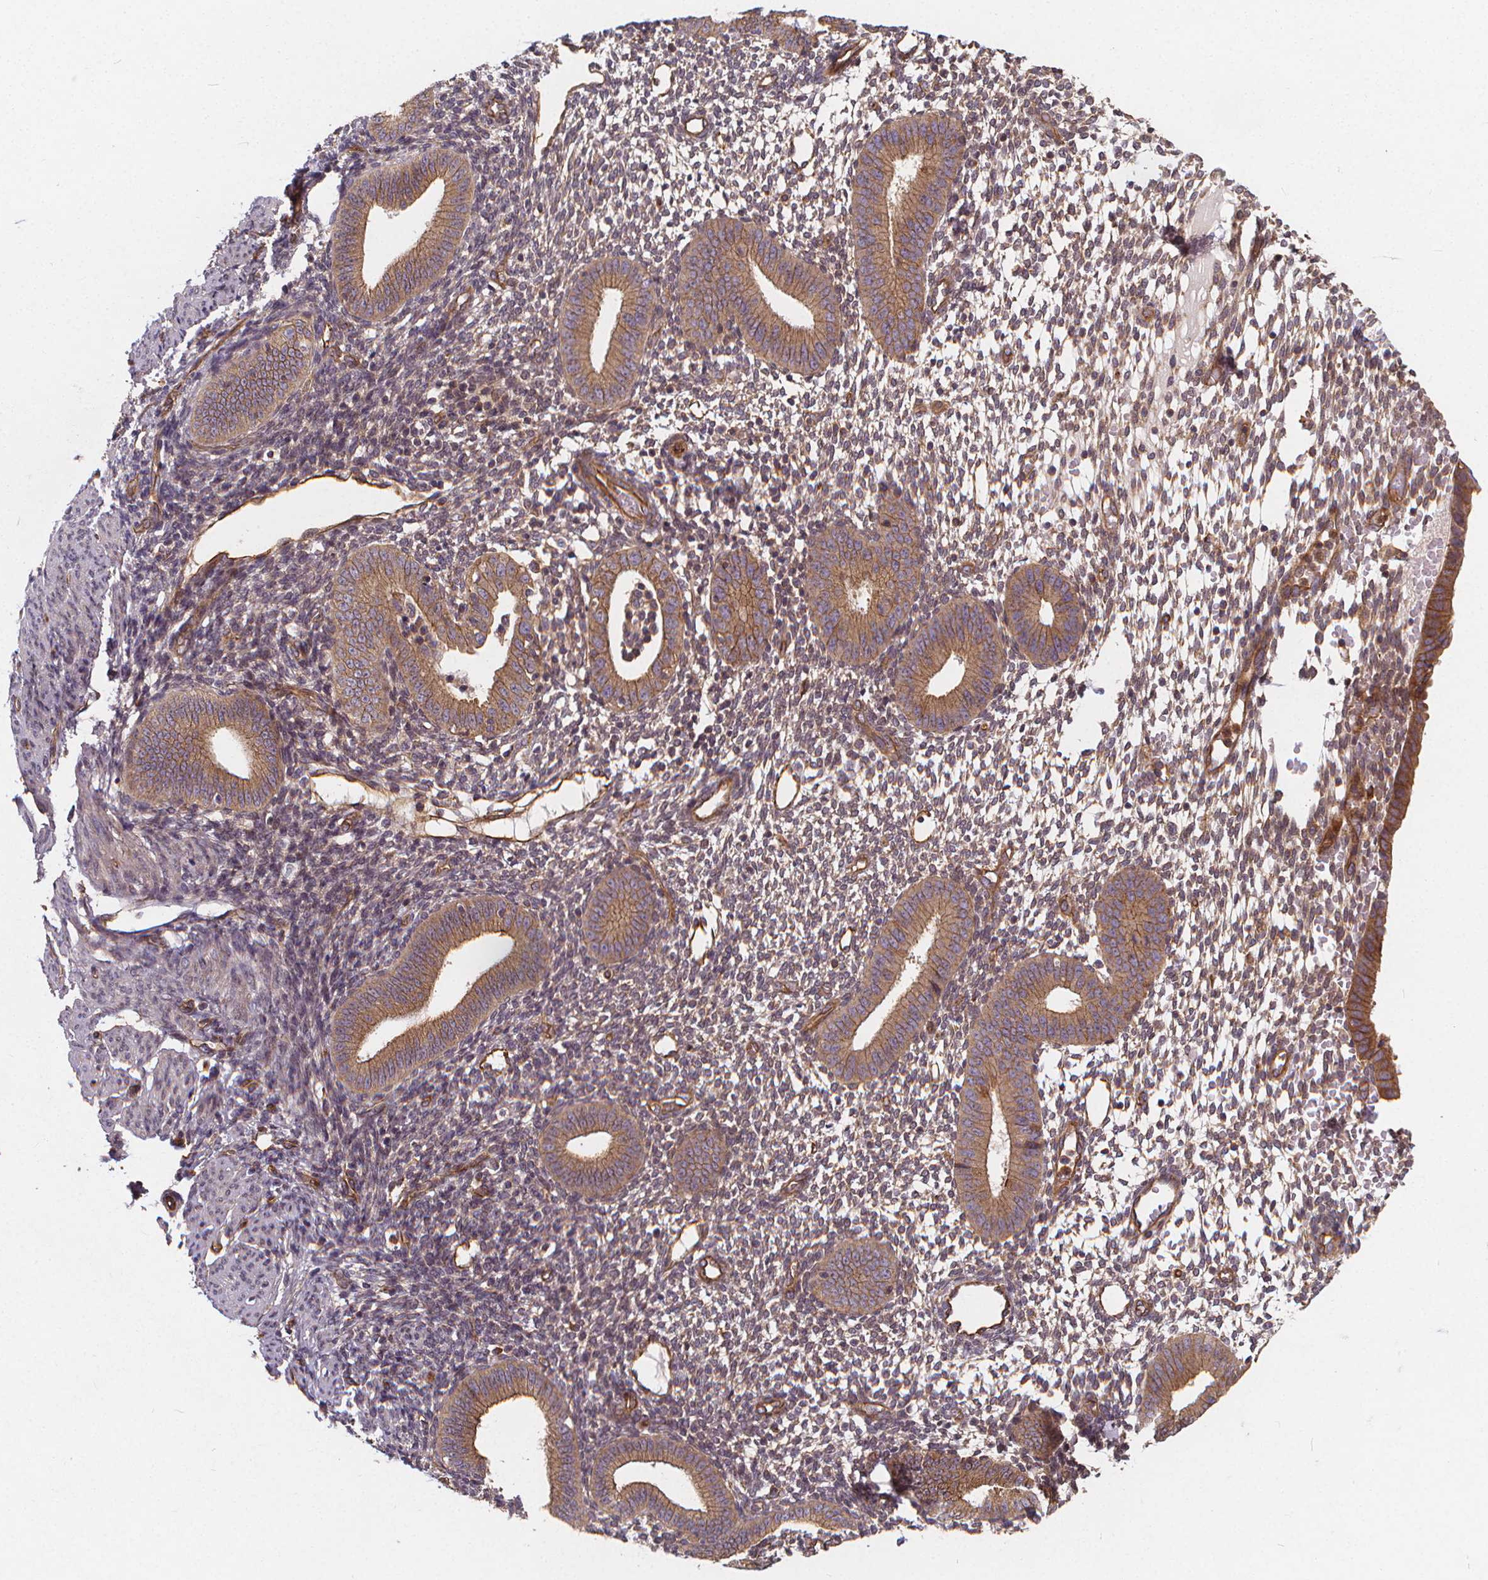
{"staining": {"intensity": "moderate", "quantity": "25%-75%", "location": "cytoplasmic/membranous"}, "tissue": "endometrium", "cell_type": "Cells in endometrial stroma", "image_type": "normal", "snomed": [{"axis": "morphology", "description": "Normal tissue, NOS"}, {"axis": "topography", "description": "Endometrium"}], "caption": "Cells in endometrial stroma demonstrate moderate cytoplasmic/membranous expression in about 25%-75% of cells in benign endometrium.", "gene": "CLINT1", "patient": {"sex": "female", "age": 40}}